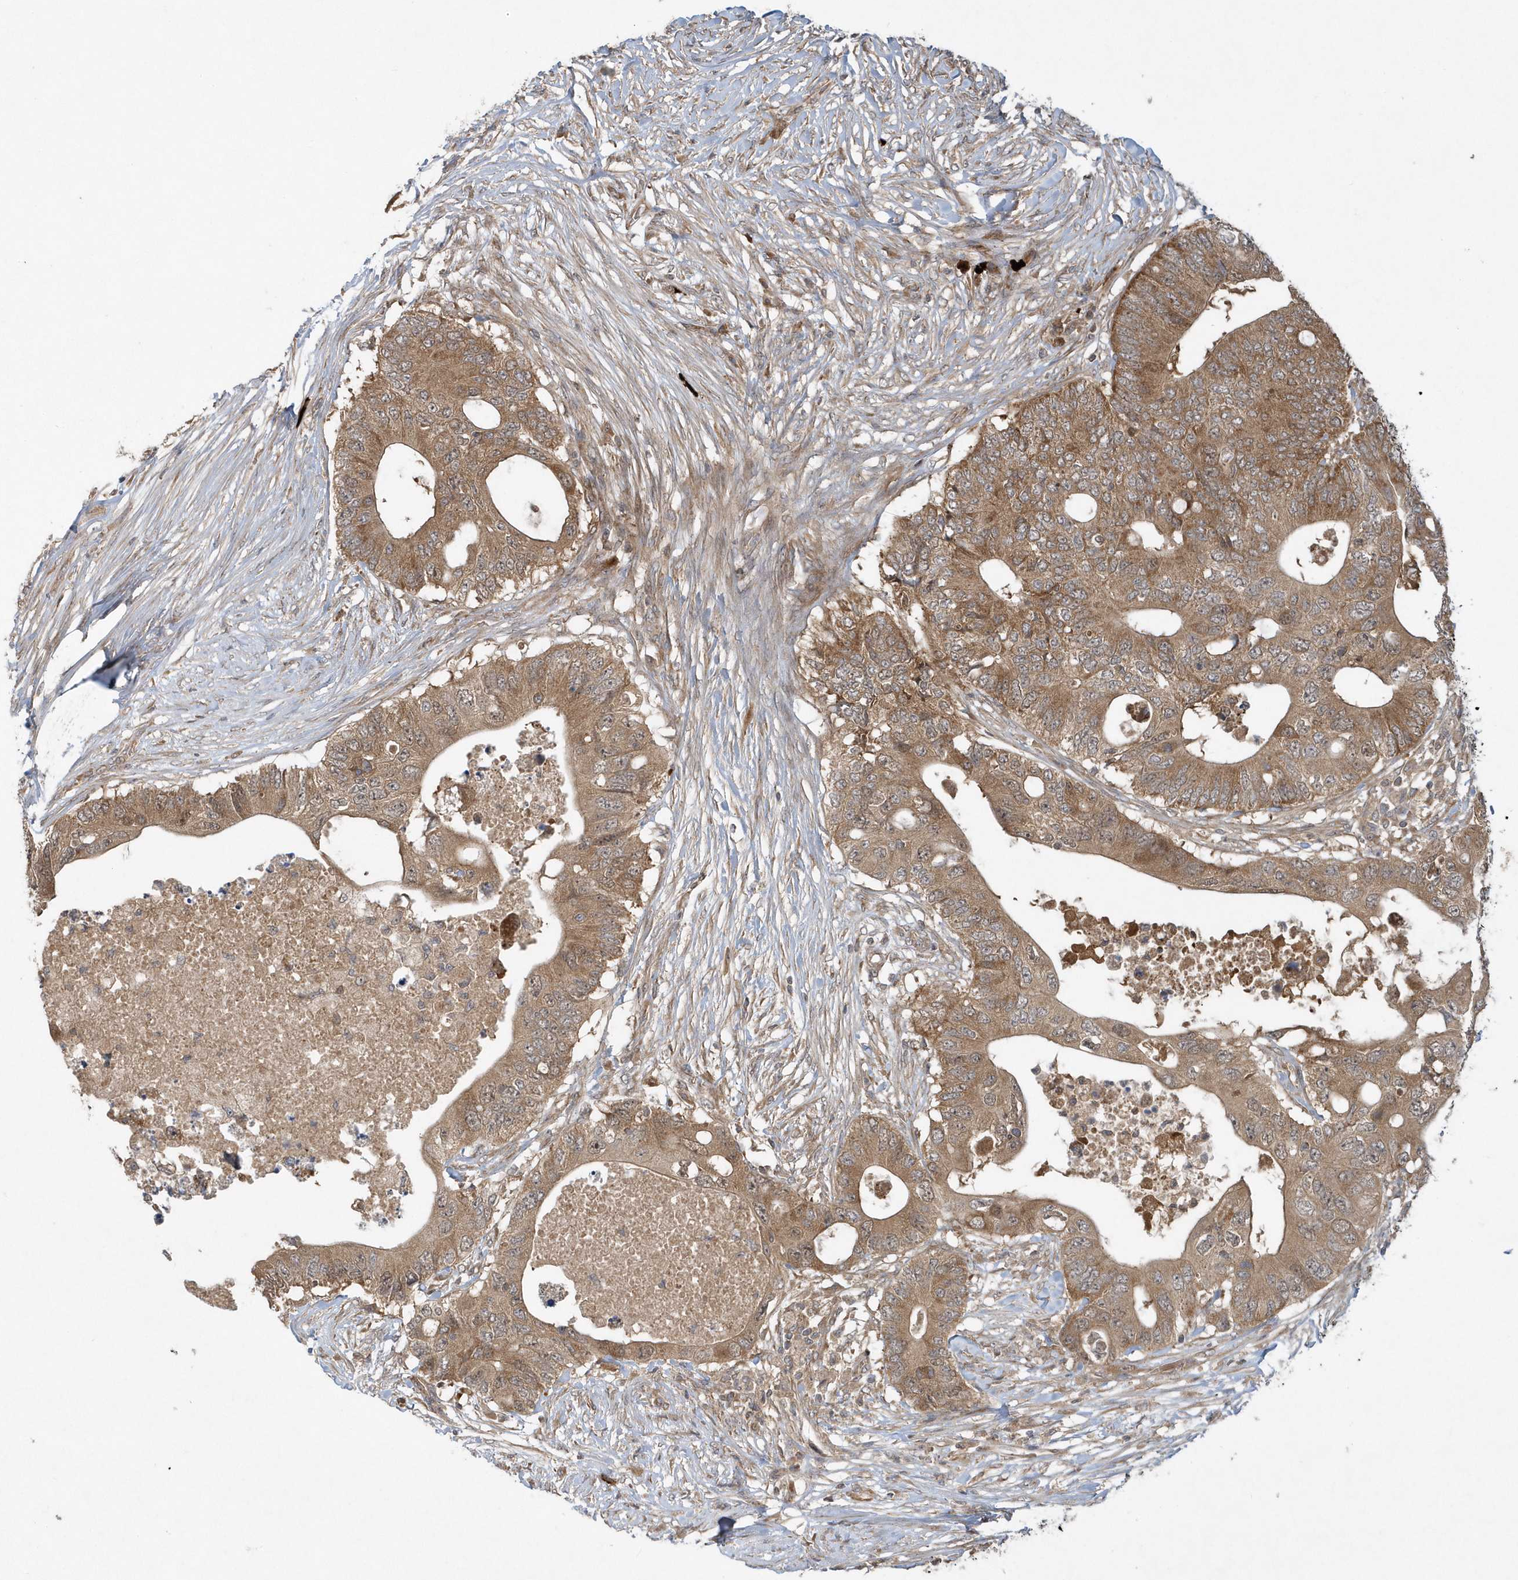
{"staining": {"intensity": "moderate", "quantity": ">75%", "location": "cytoplasmic/membranous"}, "tissue": "colorectal cancer", "cell_type": "Tumor cells", "image_type": "cancer", "snomed": [{"axis": "morphology", "description": "Adenocarcinoma, NOS"}, {"axis": "topography", "description": "Colon"}], "caption": "Protein analysis of colorectal adenocarcinoma tissue demonstrates moderate cytoplasmic/membranous staining in approximately >75% of tumor cells.", "gene": "THG1L", "patient": {"sex": "male", "age": 71}}